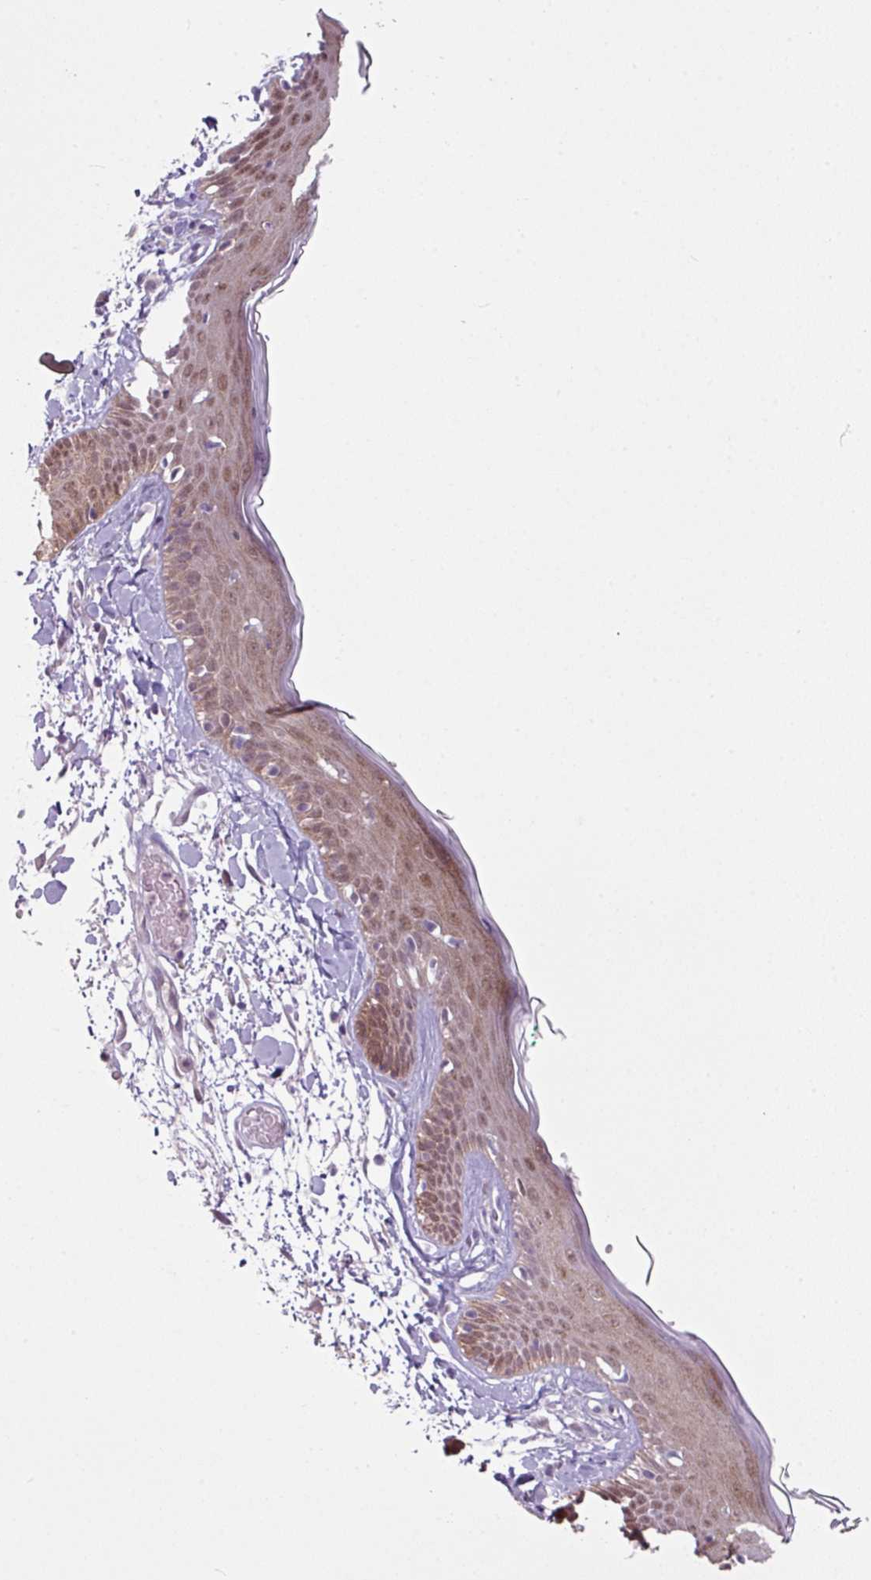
{"staining": {"intensity": "negative", "quantity": "none", "location": "none"}, "tissue": "skin", "cell_type": "Fibroblasts", "image_type": "normal", "snomed": [{"axis": "morphology", "description": "Normal tissue, NOS"}, {"axis": "topography", "description": "Skin"}], "caption": "Skin stained for a protein using immunohistochemistry (IHC) shows no staining fibroblasts.", "gene": "TTLL12", "patient": {"sex": "male", "age": 79}}